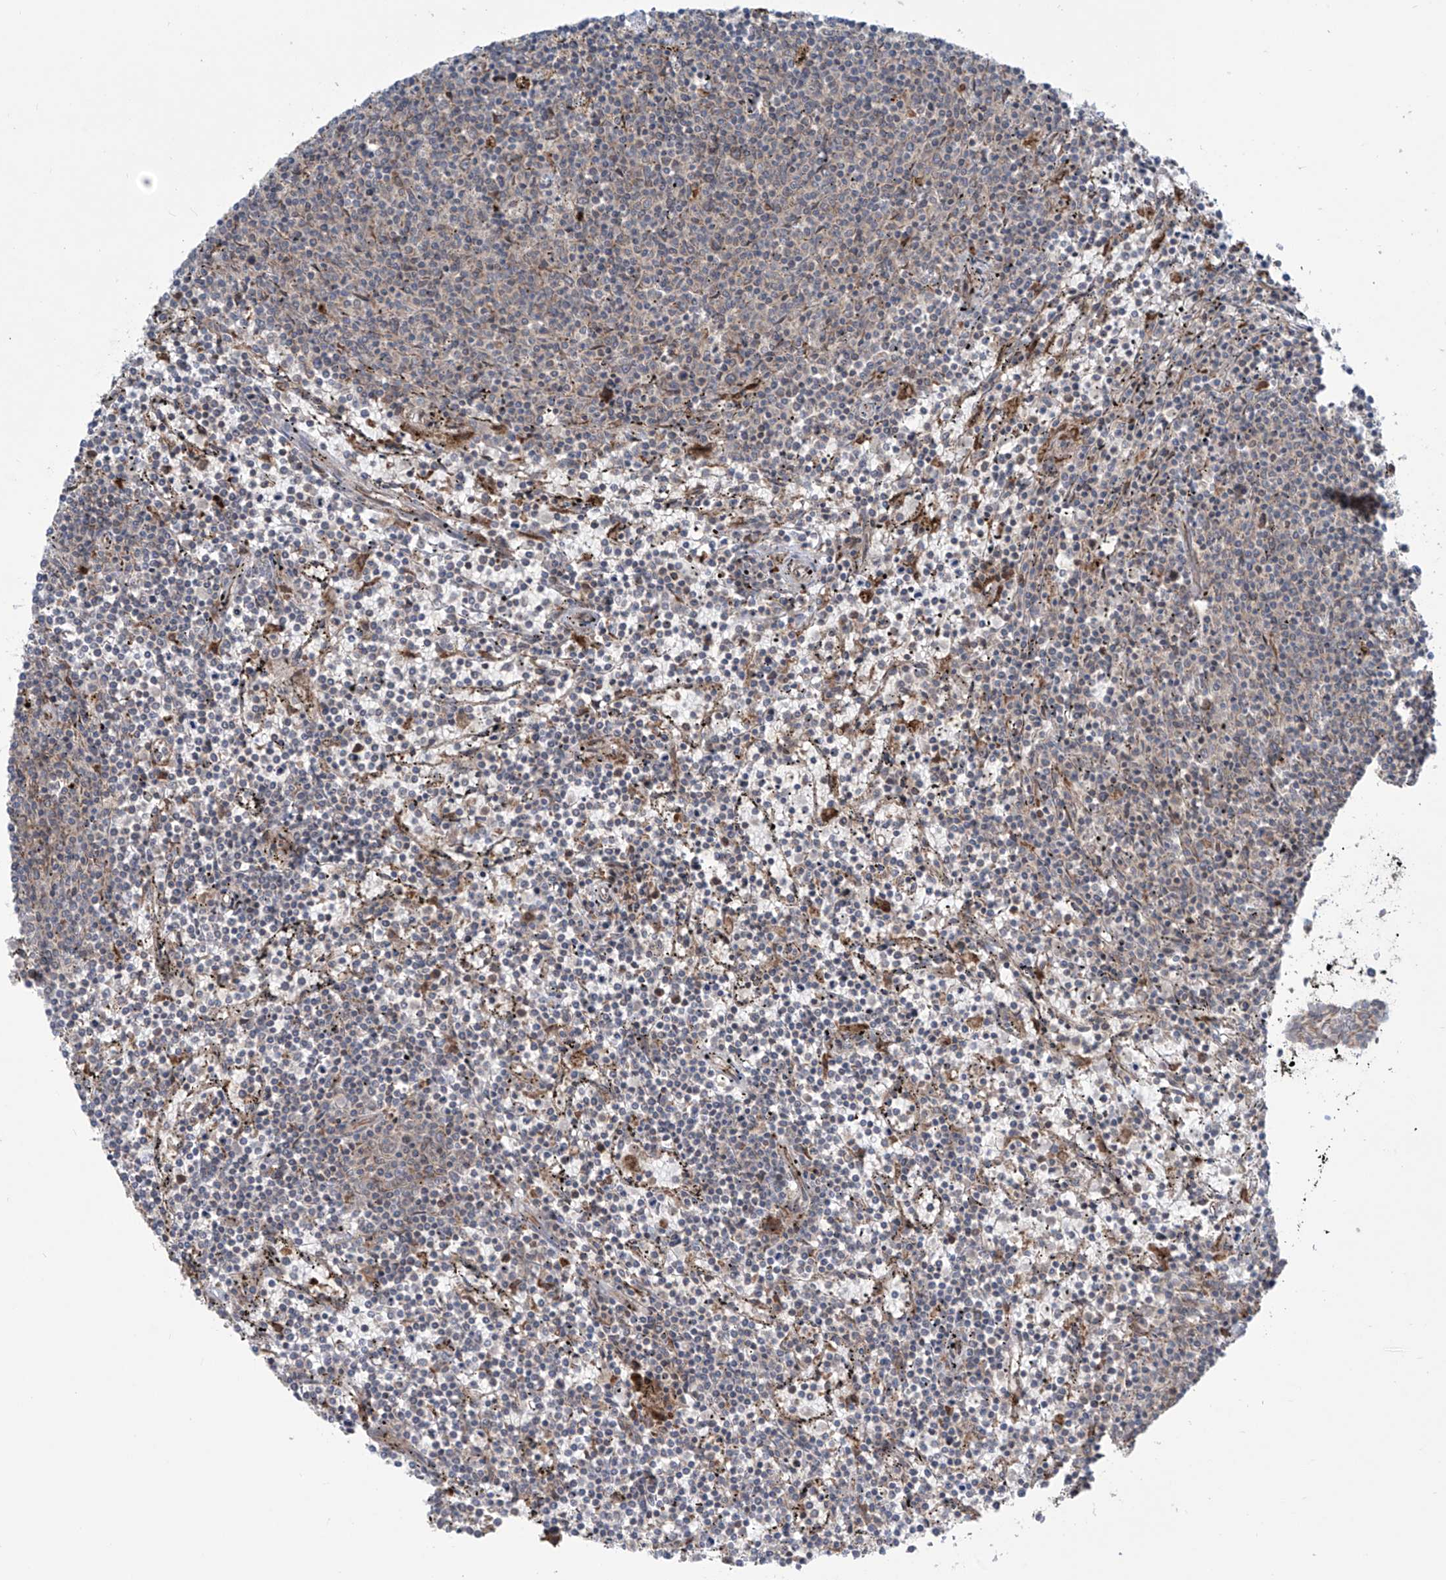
{"staining": {"intensity": "negative", "quantity": "none", "location": "none"}, "tissue": "lymphoma", "cell_type": "Tumor cells", "image_type": "cancer", "snomed": [{"axis": "morphology", "description": "Malignant lymphoma, non-Hodgkin's type, Low grade"}, {"axis": "topography", "description": "Spleen"}], "caption": "A high-resolution photomicrograph shows immunohistochemistry (IHC) staining of lymphoma, which shows no significant expression in tumor cells. Brightfield microscopy of immunohistochemistry stained with DAB (3,3'-diaminobenzidine) (brown) and hematoxylin (blue), captured at high magnification.", "gene": "PPAT", "patient": {"sex": "female", "age": 50}}